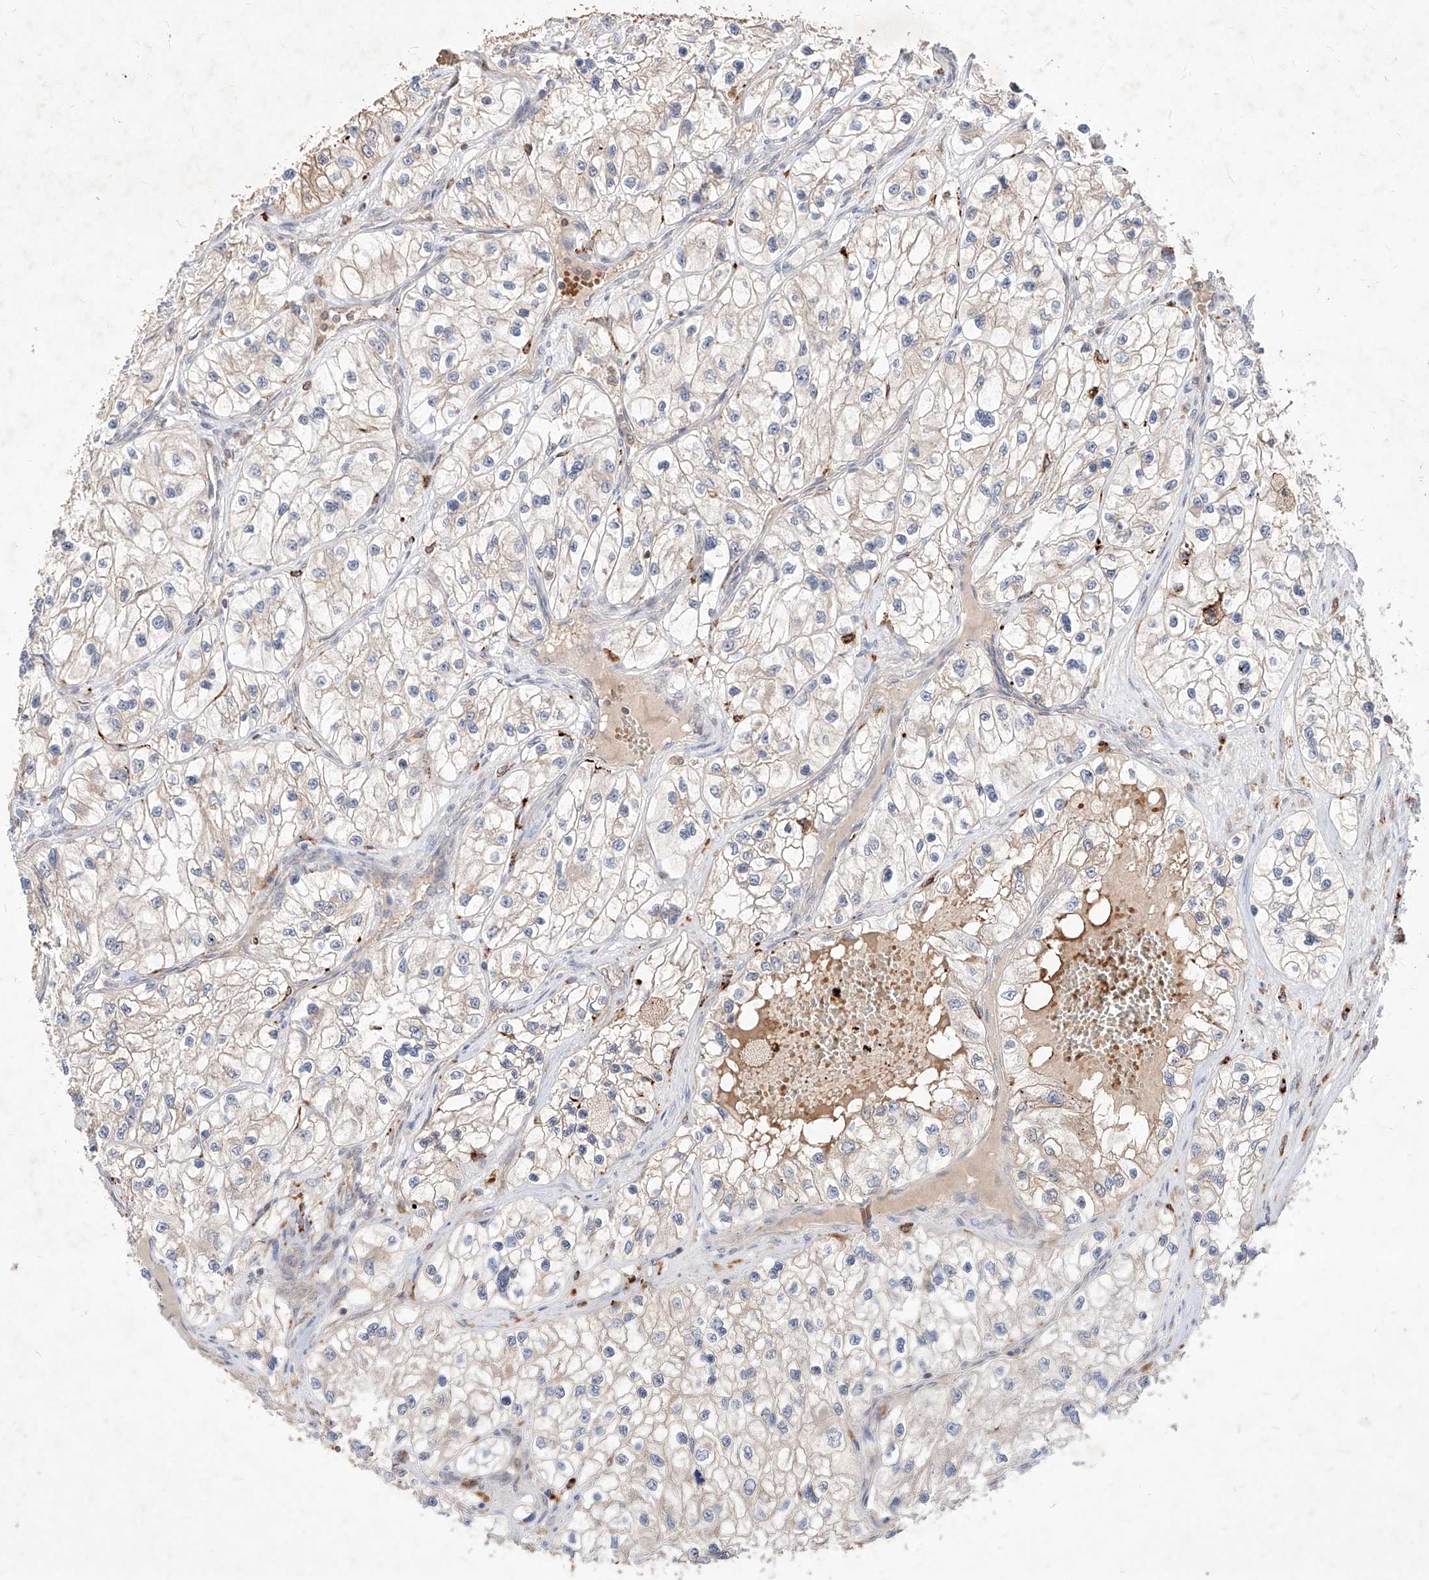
{"staining": {"intensity": "negative", "quantity": "none", "location": "none"}, "tissue": "renal cancer", "cell_type": "Tumor cells", "image_type": "cancer", "snomed": [{"axis": "morphology", "description": "Adenocarcinoma, NOS"}, {"axis": "topography", "description": "Kidney"}], "caption": "This is an immunohistochemistry image of adenocarcinoma (renal). There is no positivity in tumor cells.", "gene": "TSNAX", "patient": {"sex": "female", "age": 57}}